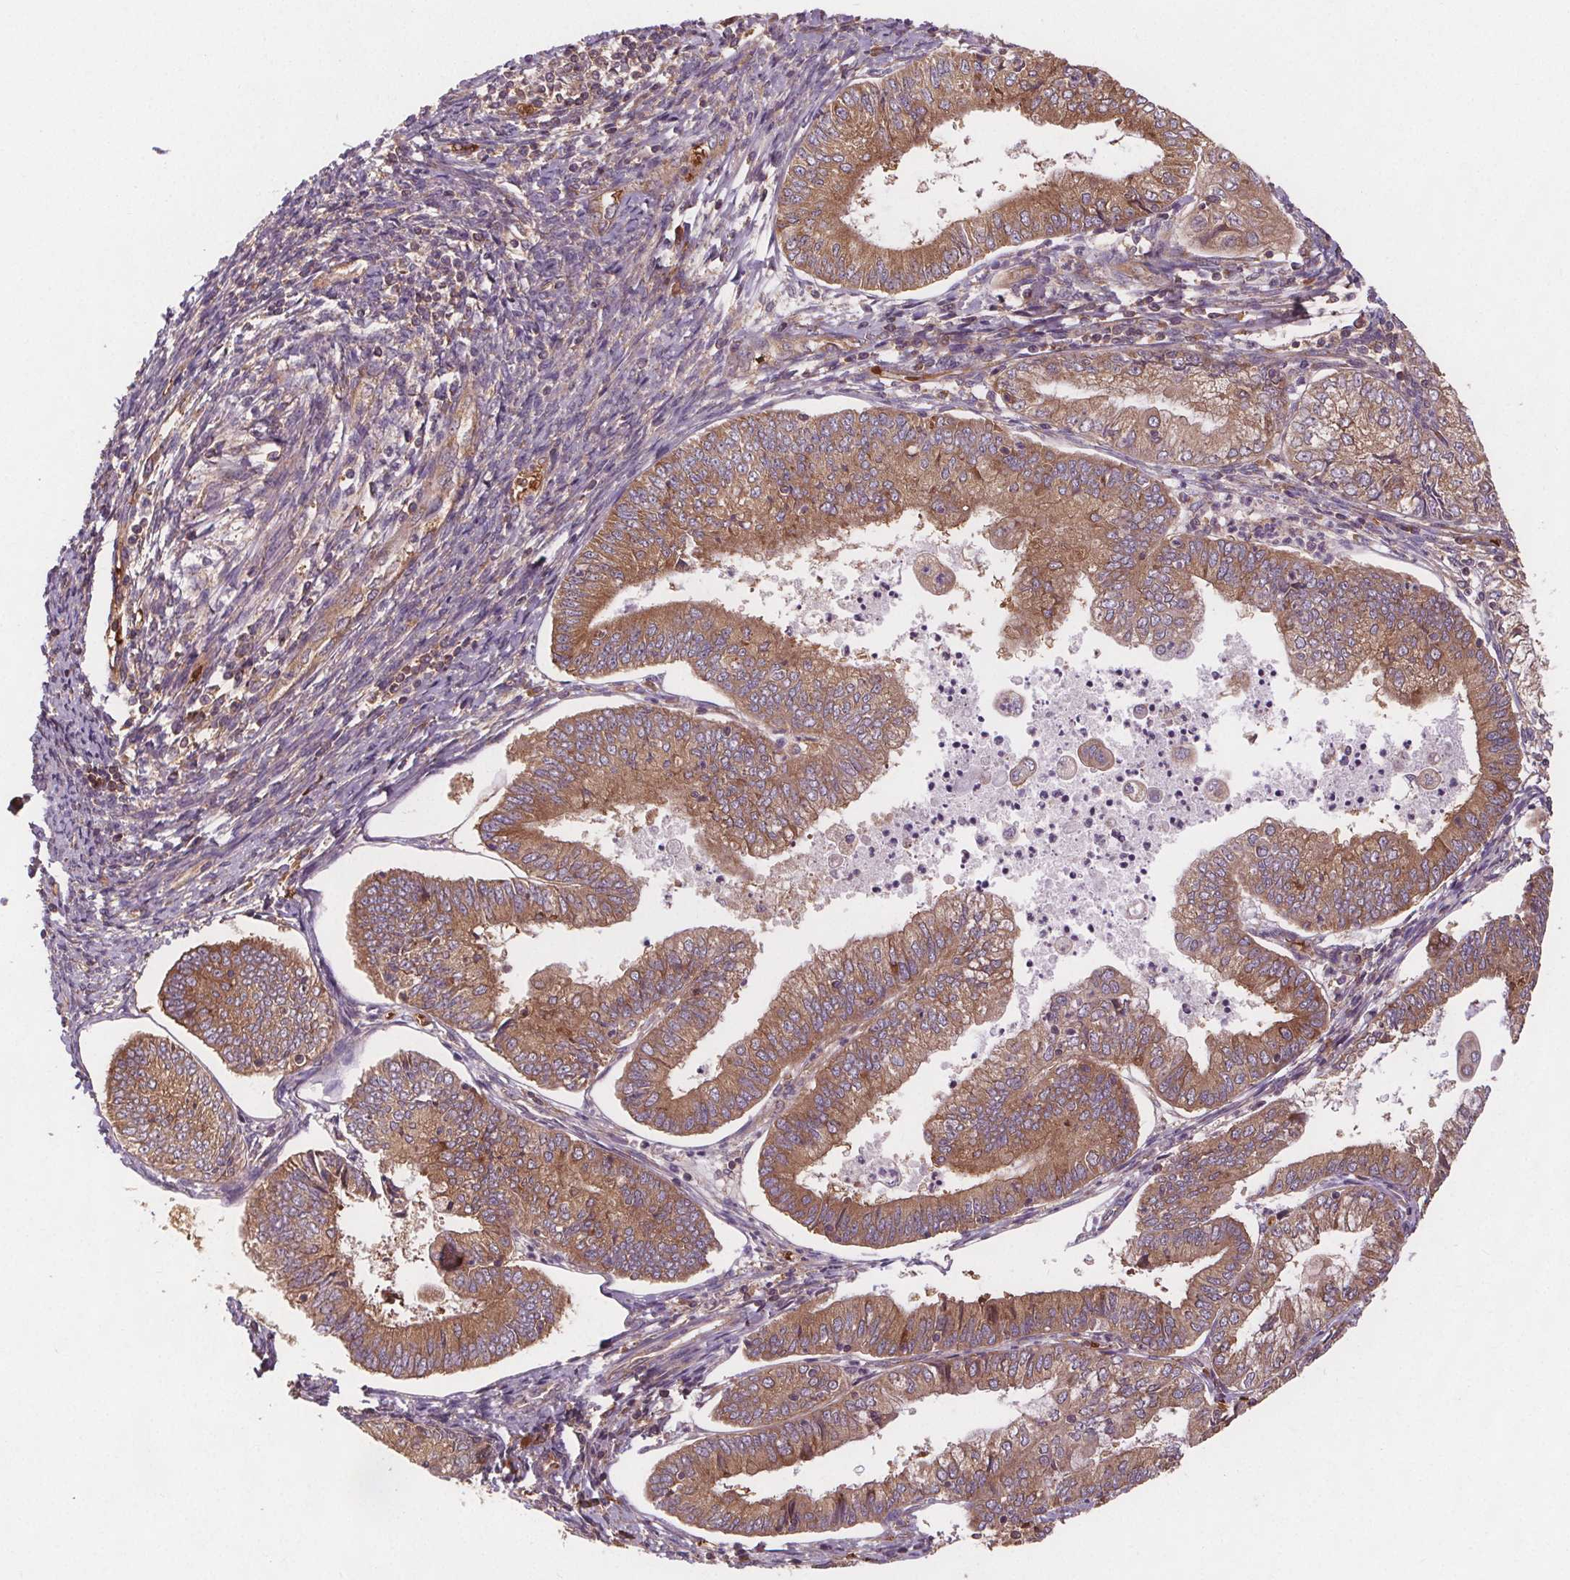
{"staining": {"intensity": "moderate", "quantity": ">75%", "location": "cytoplasmic/membranous"}, "tissue": "endometrial cancer", "cell_type": "Tumor cells", "image_type": "cancer", "snomed": [{"axis": "morphology", "description": "Adenocarcinoma, NOS"}, {"axis": "topography", "description": "Endometrium"}], "caption": "Endometrial cancer stained with a brown dye demonstrates moderate cytoplasmic/membranous positive expression in about >75% of tumor cells.", "gene": "EIF3D", "patient": {"sex": "female", "age": 55}}